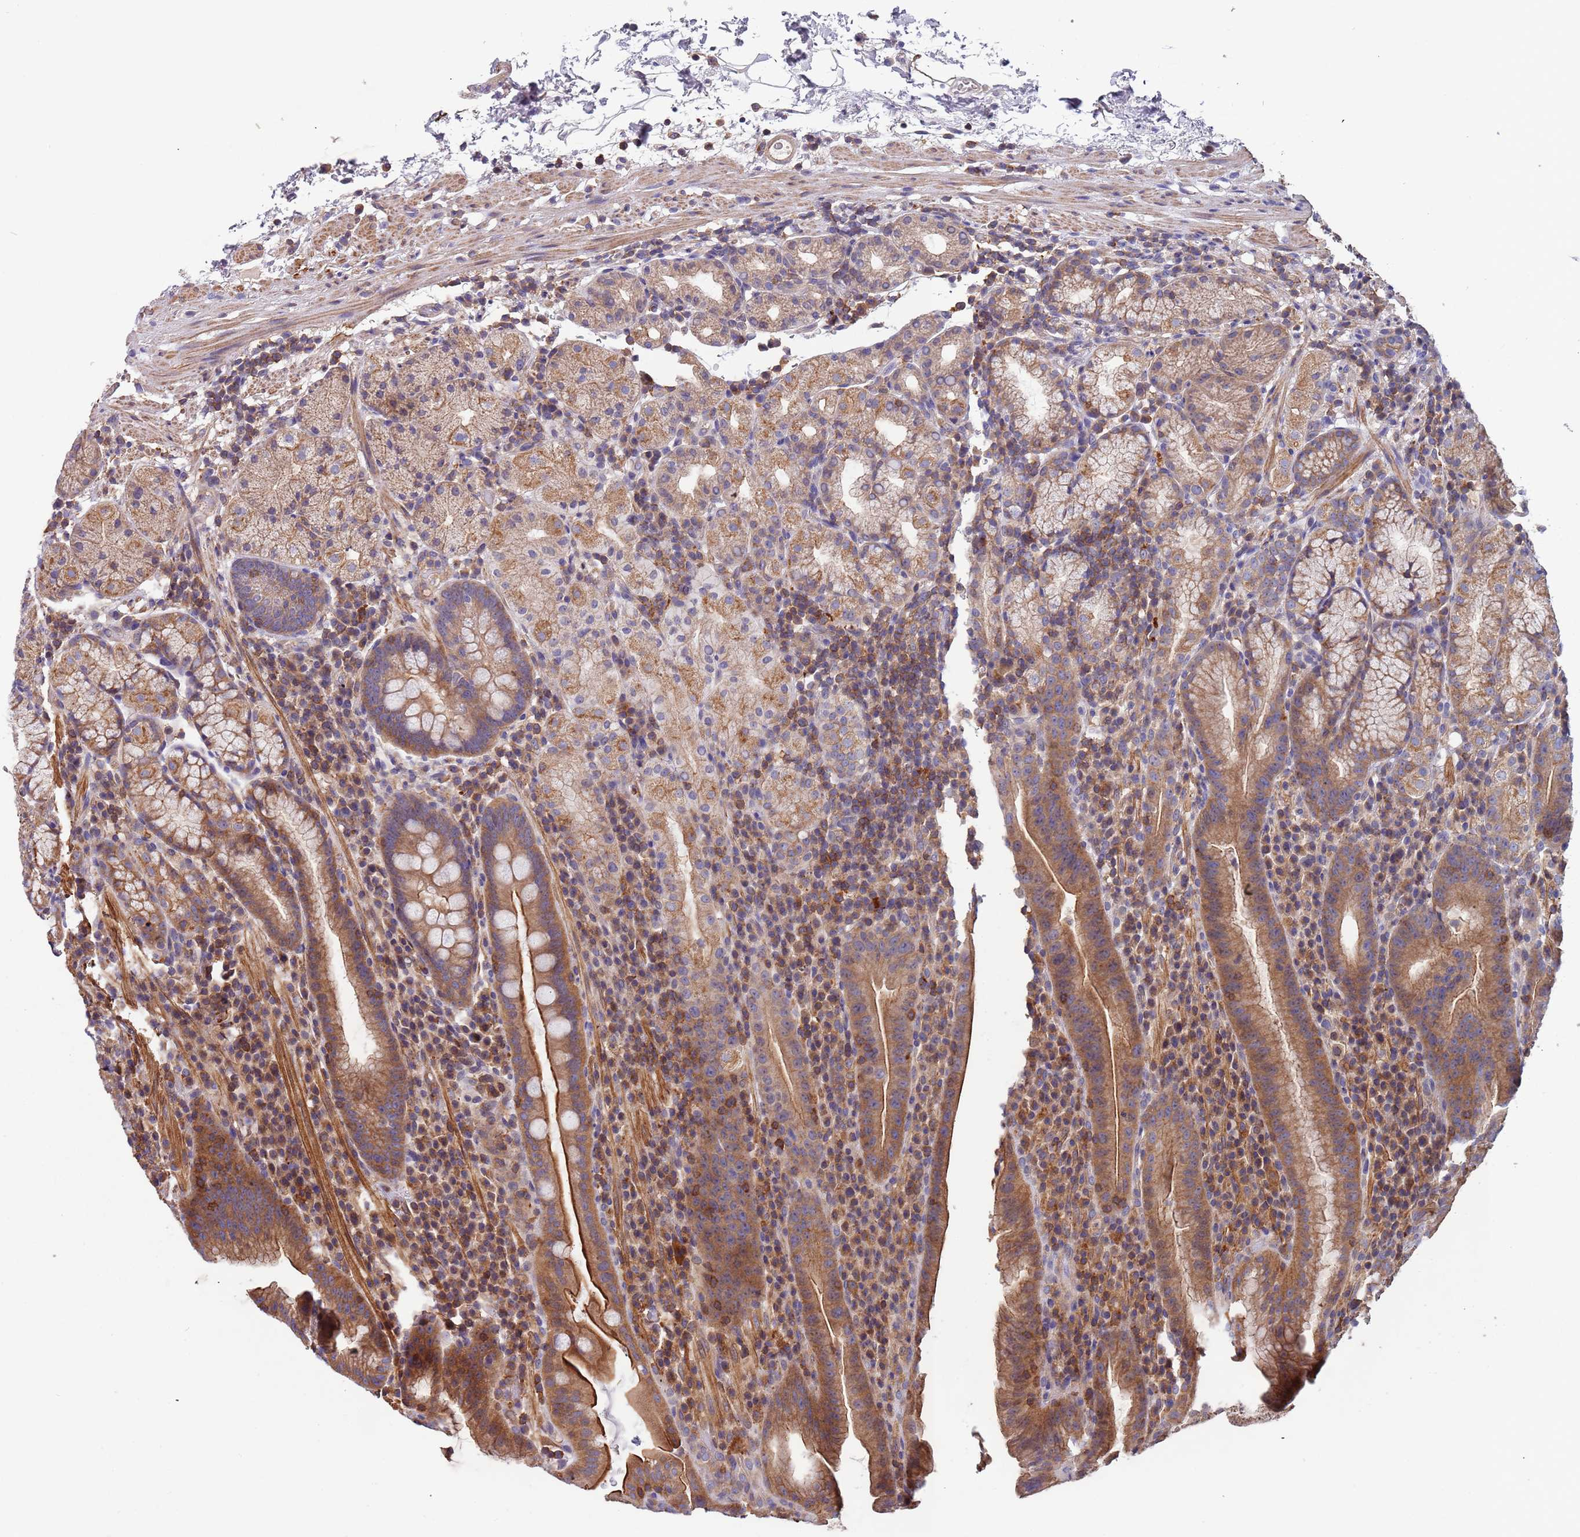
{"staining": {"intensity": "moderate", "quantity": ">75%", "location": "cytoplasmic/membranous"}, "tissue": "stomach", "cell_type": "Glandular cells", "image_type": "normal", "snomed": [{"axis": "morphology", "description": "Normal tissue, NOS"}, {"axis": "morphology", "description": "Inflammation, NOS"}, {"axis": "topography", "description": "Stomach"}], "caption": "Brown immunohistochemical staining in benign human stomach demonstrates moderate cytoplasmic/membranous staining in approximately >75% of glandular cells.", "gene": "SYT4", "patient": {"sex": "male", "age": 79}}